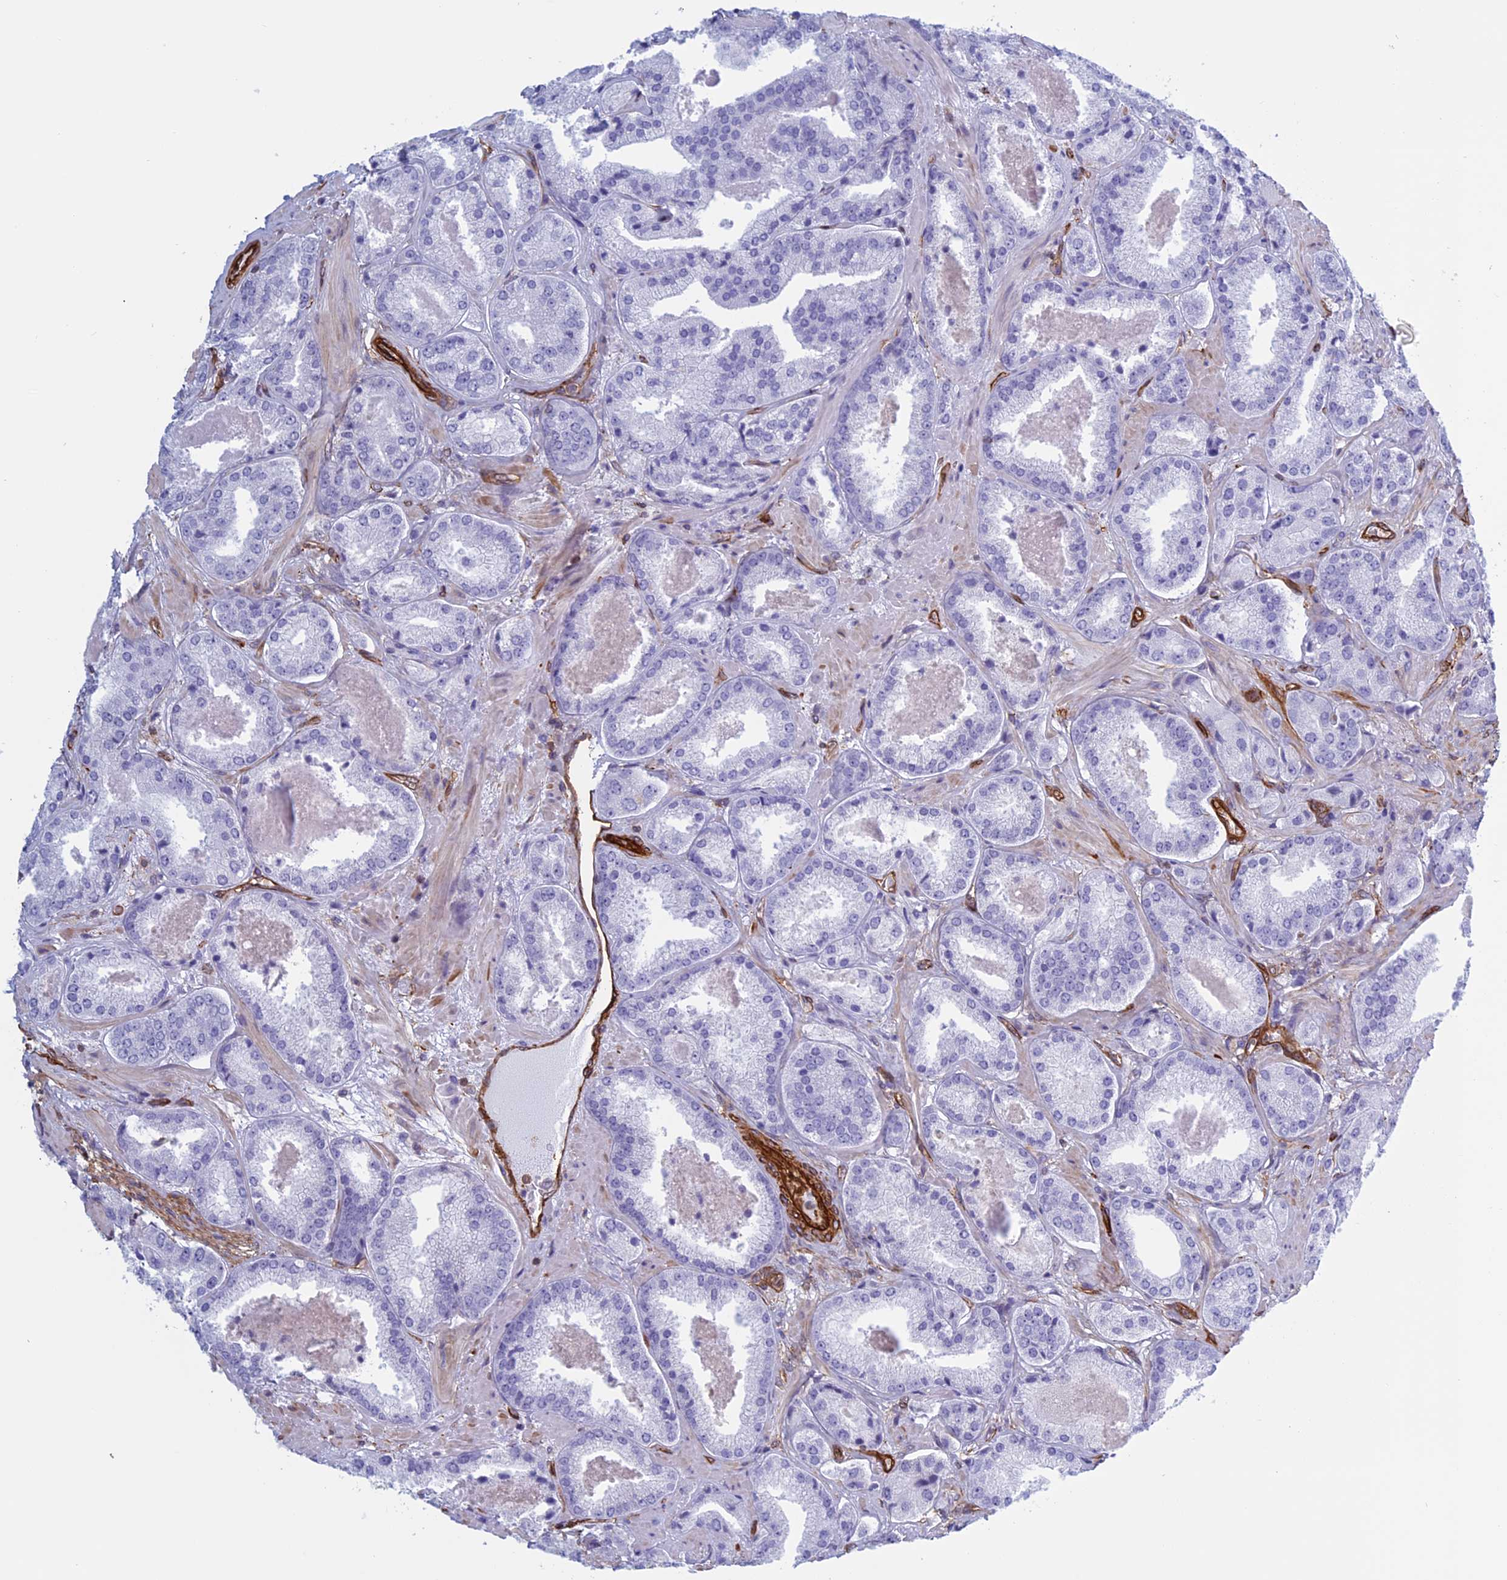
{"staining": {"intensity": "negative", "quantity": "none", "location": "none"}, "tissue": "prostate cancer", "cell_type": "Tumor cells", "image_type": "cancer", "snomed": [{"axis": "morphology", "description": "Adenocarcinoma, High grade"}, {"axis": "topography", "description": "Prostate"}], "caption": "An IHC photomicrograph of high-grade adenocarcinoma (prostate) is shown. There is no staining in tumor cells of high-grade adenocarcinoma (prostate).", "gene": "ANGPTL2", "patient": {"sex": "male", "age": 63}}